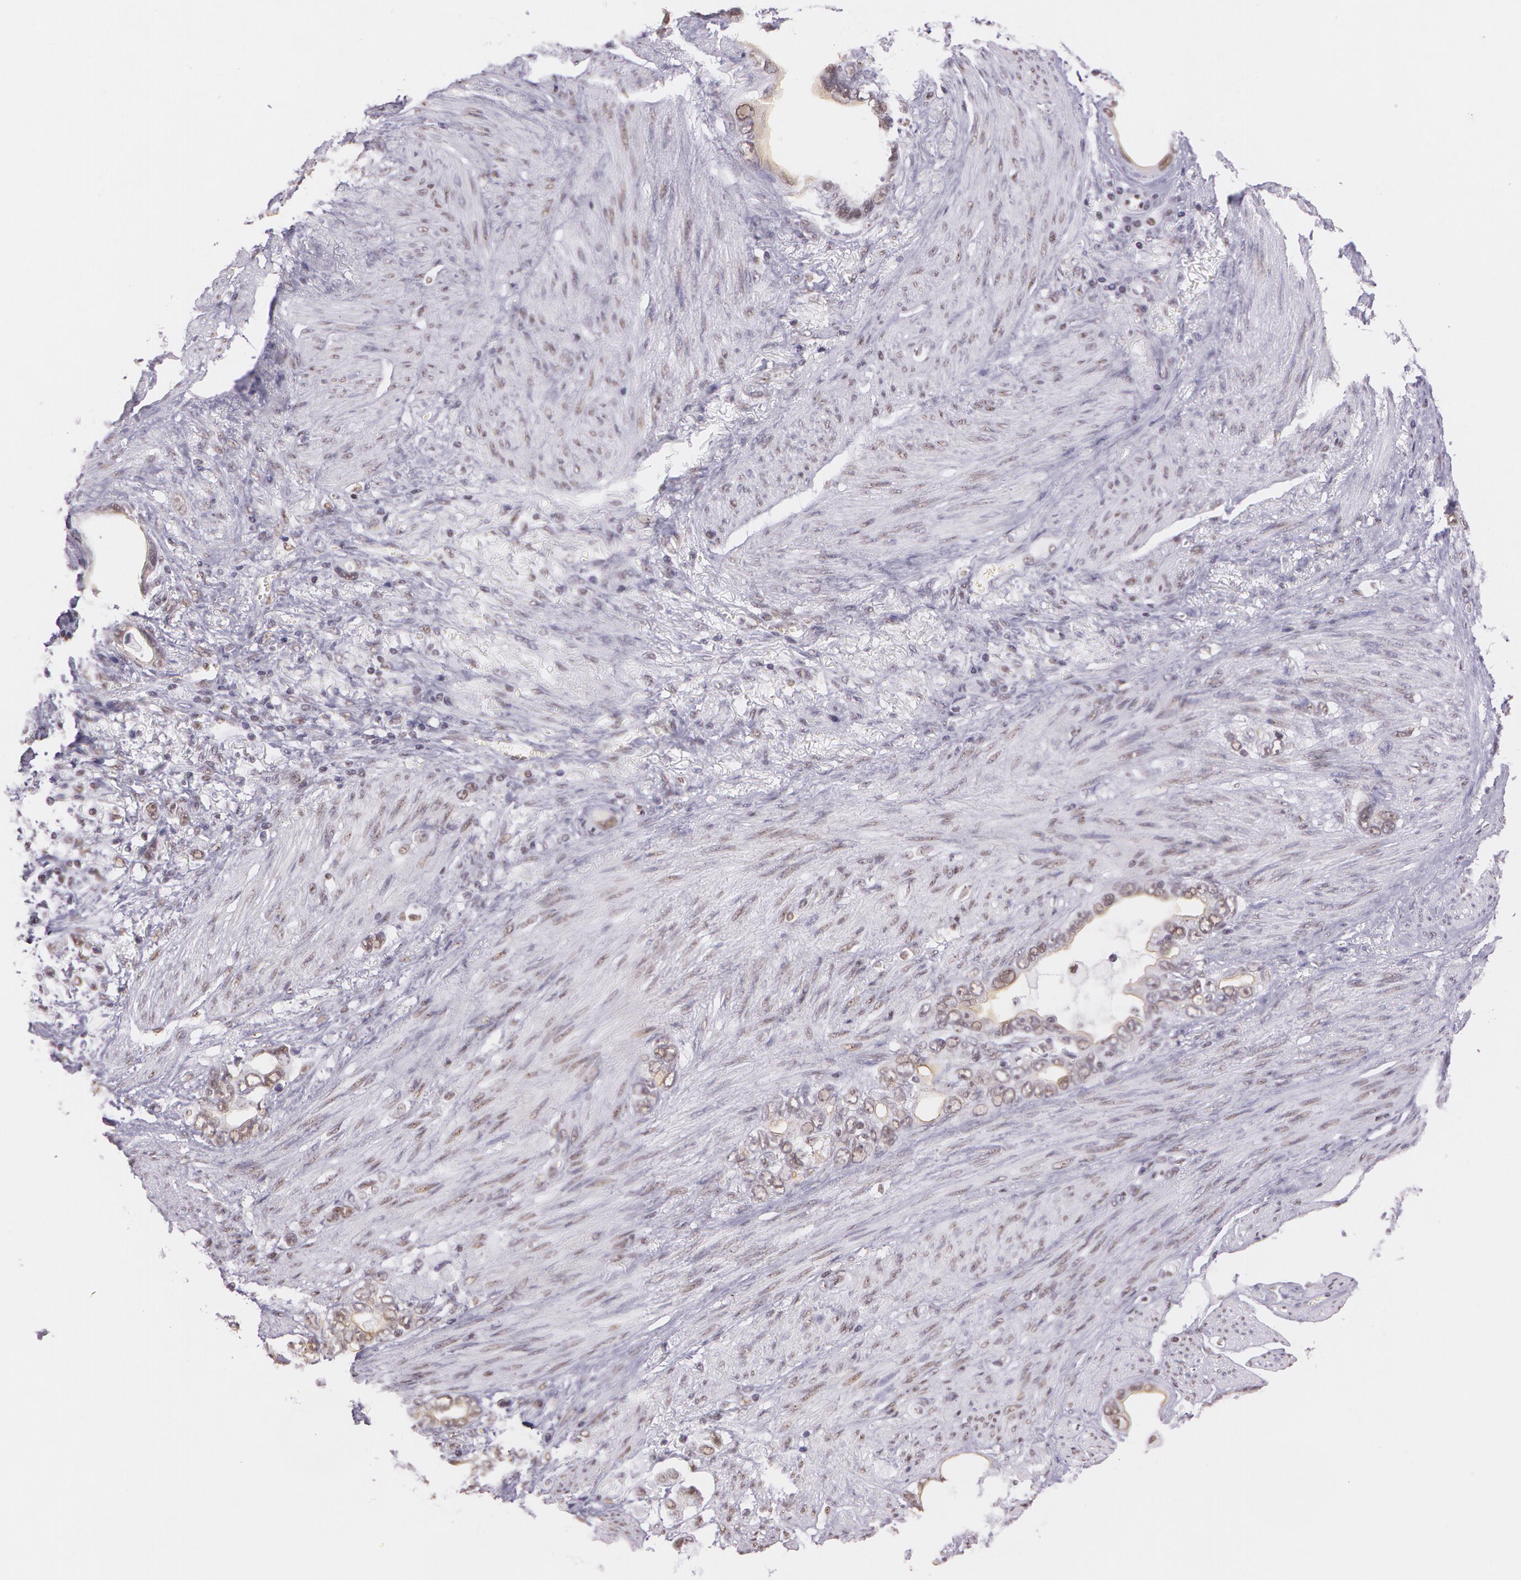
{"staining": {"intensity": "weak", "quantity": ">75%", "location": "nuclear"}, "tissue": "stomach cancer", "cell_type": "Tumor cells", "image_type": "cancer", "snomed": [{"axis": "morphology", "description": "Adenocarcinoma, NOS"}, {"axis": "topography", "description": "Stomach"}], "caption": "Adenocarcinoma (stomach) stained for a protein (brown) exhibits weak nuclear positive positivity in approximately >75% of tumor cells.", "gene": "NBN", "patient": {"sex": "male", "age": 78}}